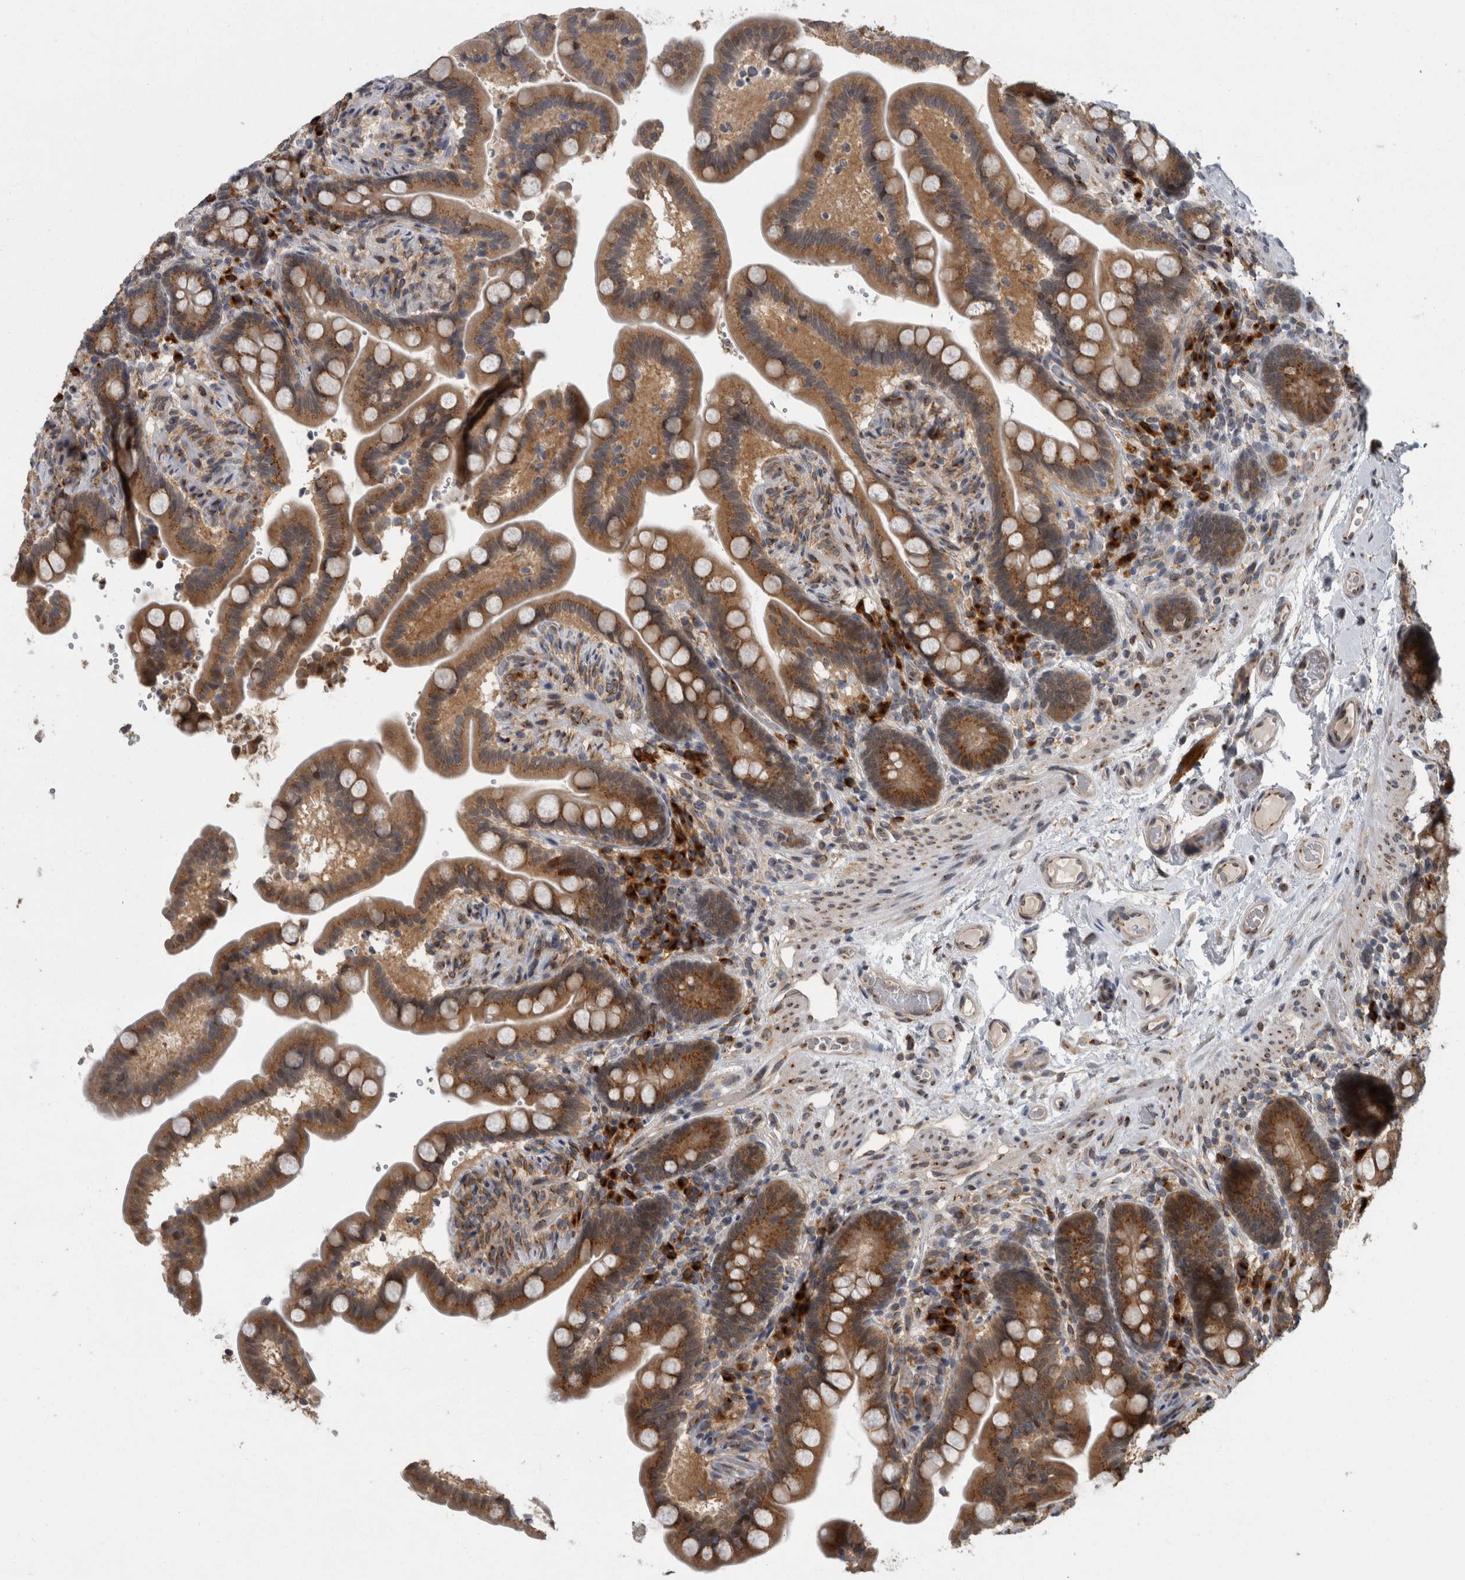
{"staining": {"intensity": "weak", "quantity": "25%-75%", "location": "cytoplasmic/membranous"}, "tissue": "colon", "cell_type": "Endothelial cells", "image_type": "normal", "snomed": [{"axis": "morphology", "description": "Normal tissue, NOS"}, {"axis": "topography", "description": "Smooth muscle"}, {"axis": "topography", "description": "Colon"}], "caption": "Protein staining of benign colon shows weak cytoplasmic/membranous staining in about 25%-75% of endothelial cells. (brown staining indicates protein expression, while blue staining denotes nuclei).", "gene": "LMAN2L", "patient": {"sex": "male", "age": 73}}